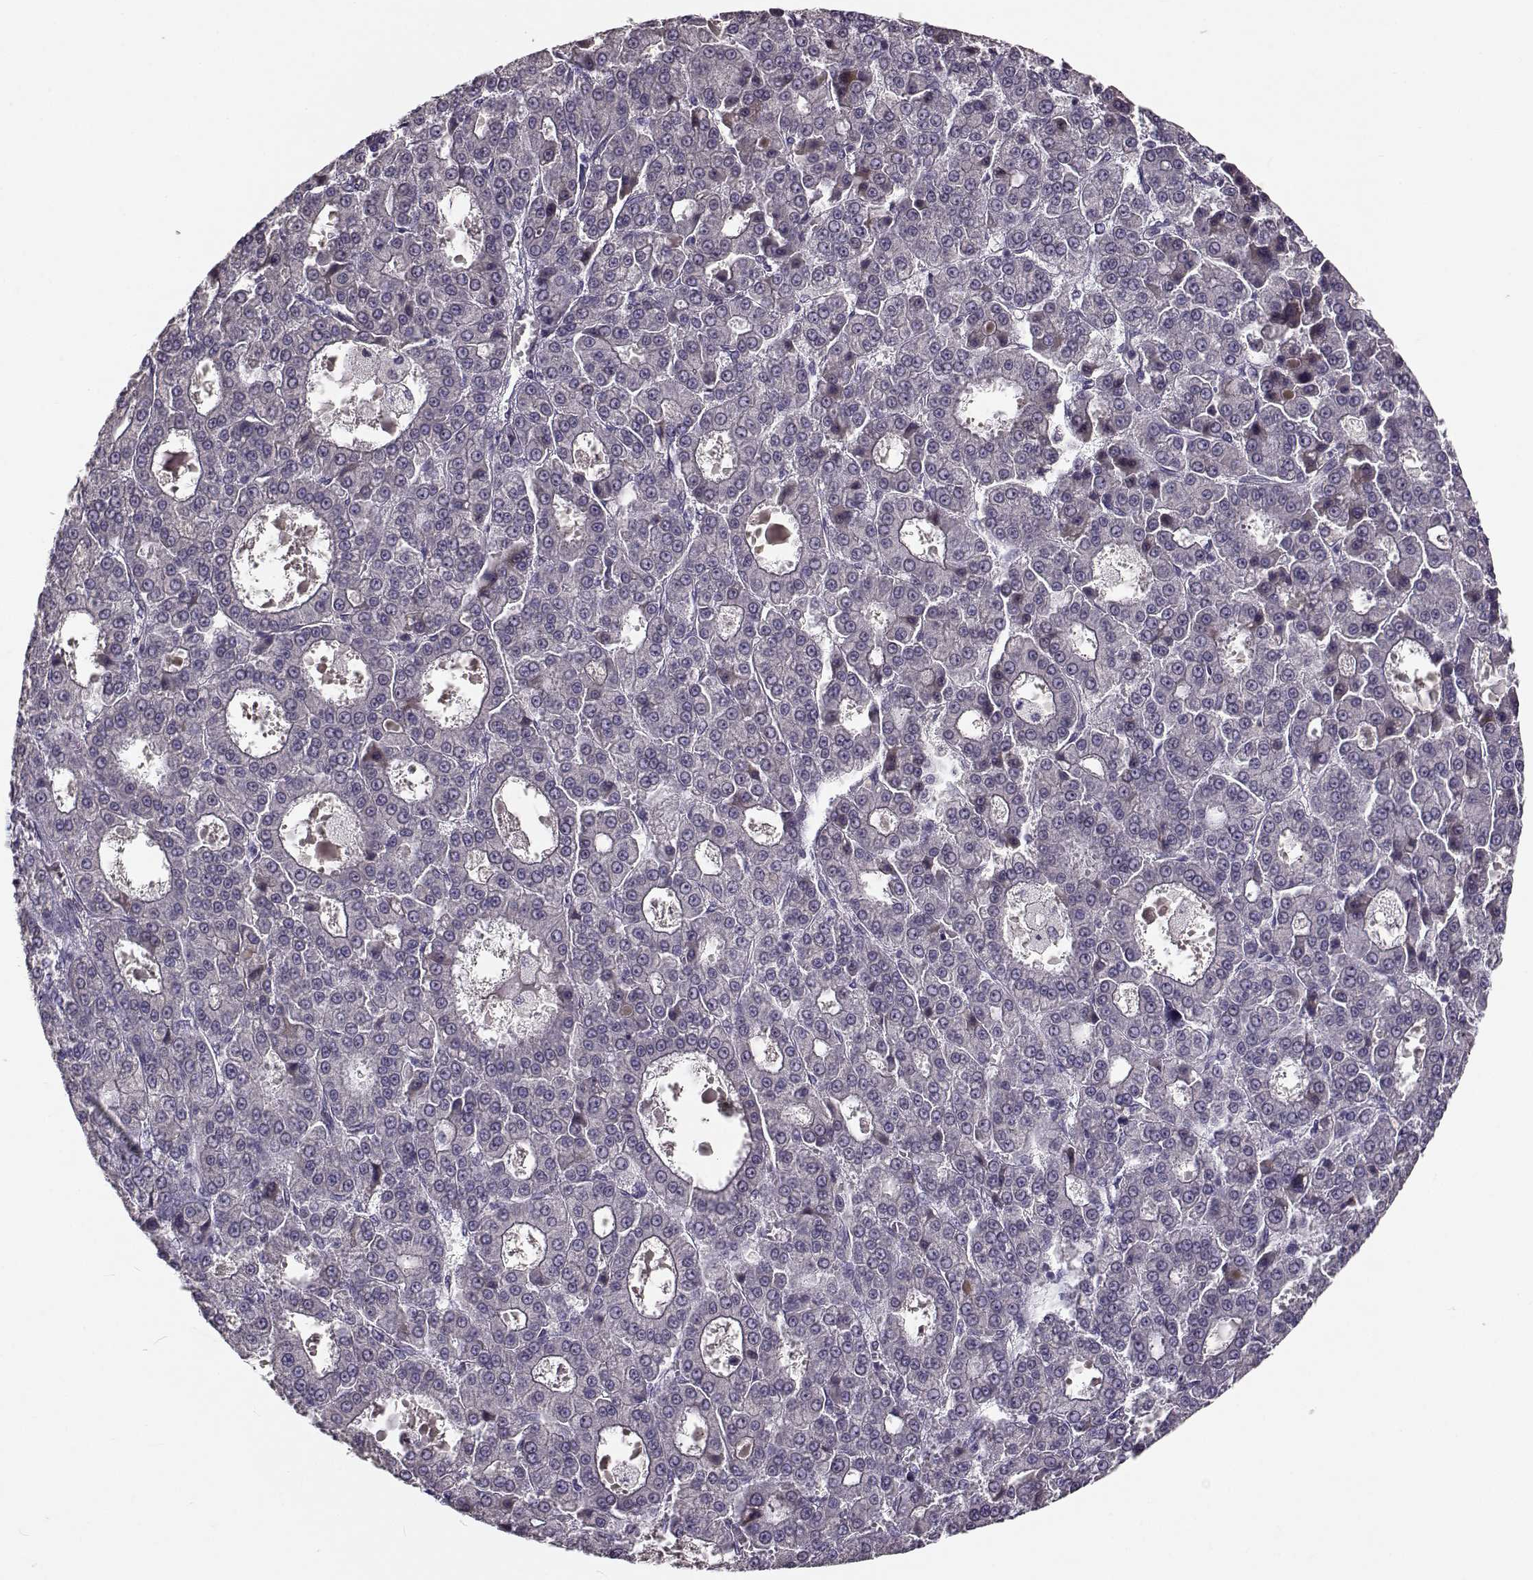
{"staining": {"intensity": "negative", "quantity": "none", "location": "none"}, "tissue": "liver cancer", "cell_type": "Tumor cells", "image_type": "cancer", "snomed": [{"axis": "morphology", "description": "Carcinoma, Hepatocellular, NOS"}, {"axis": "topography", "description": "Liver"}], "caption": "The micrograph shows no staining of tumor cells in liver cancer (hepatocellular carcinoma).", "gene": "TMEM145", "patient": {"sex": "male", "age": 70}}